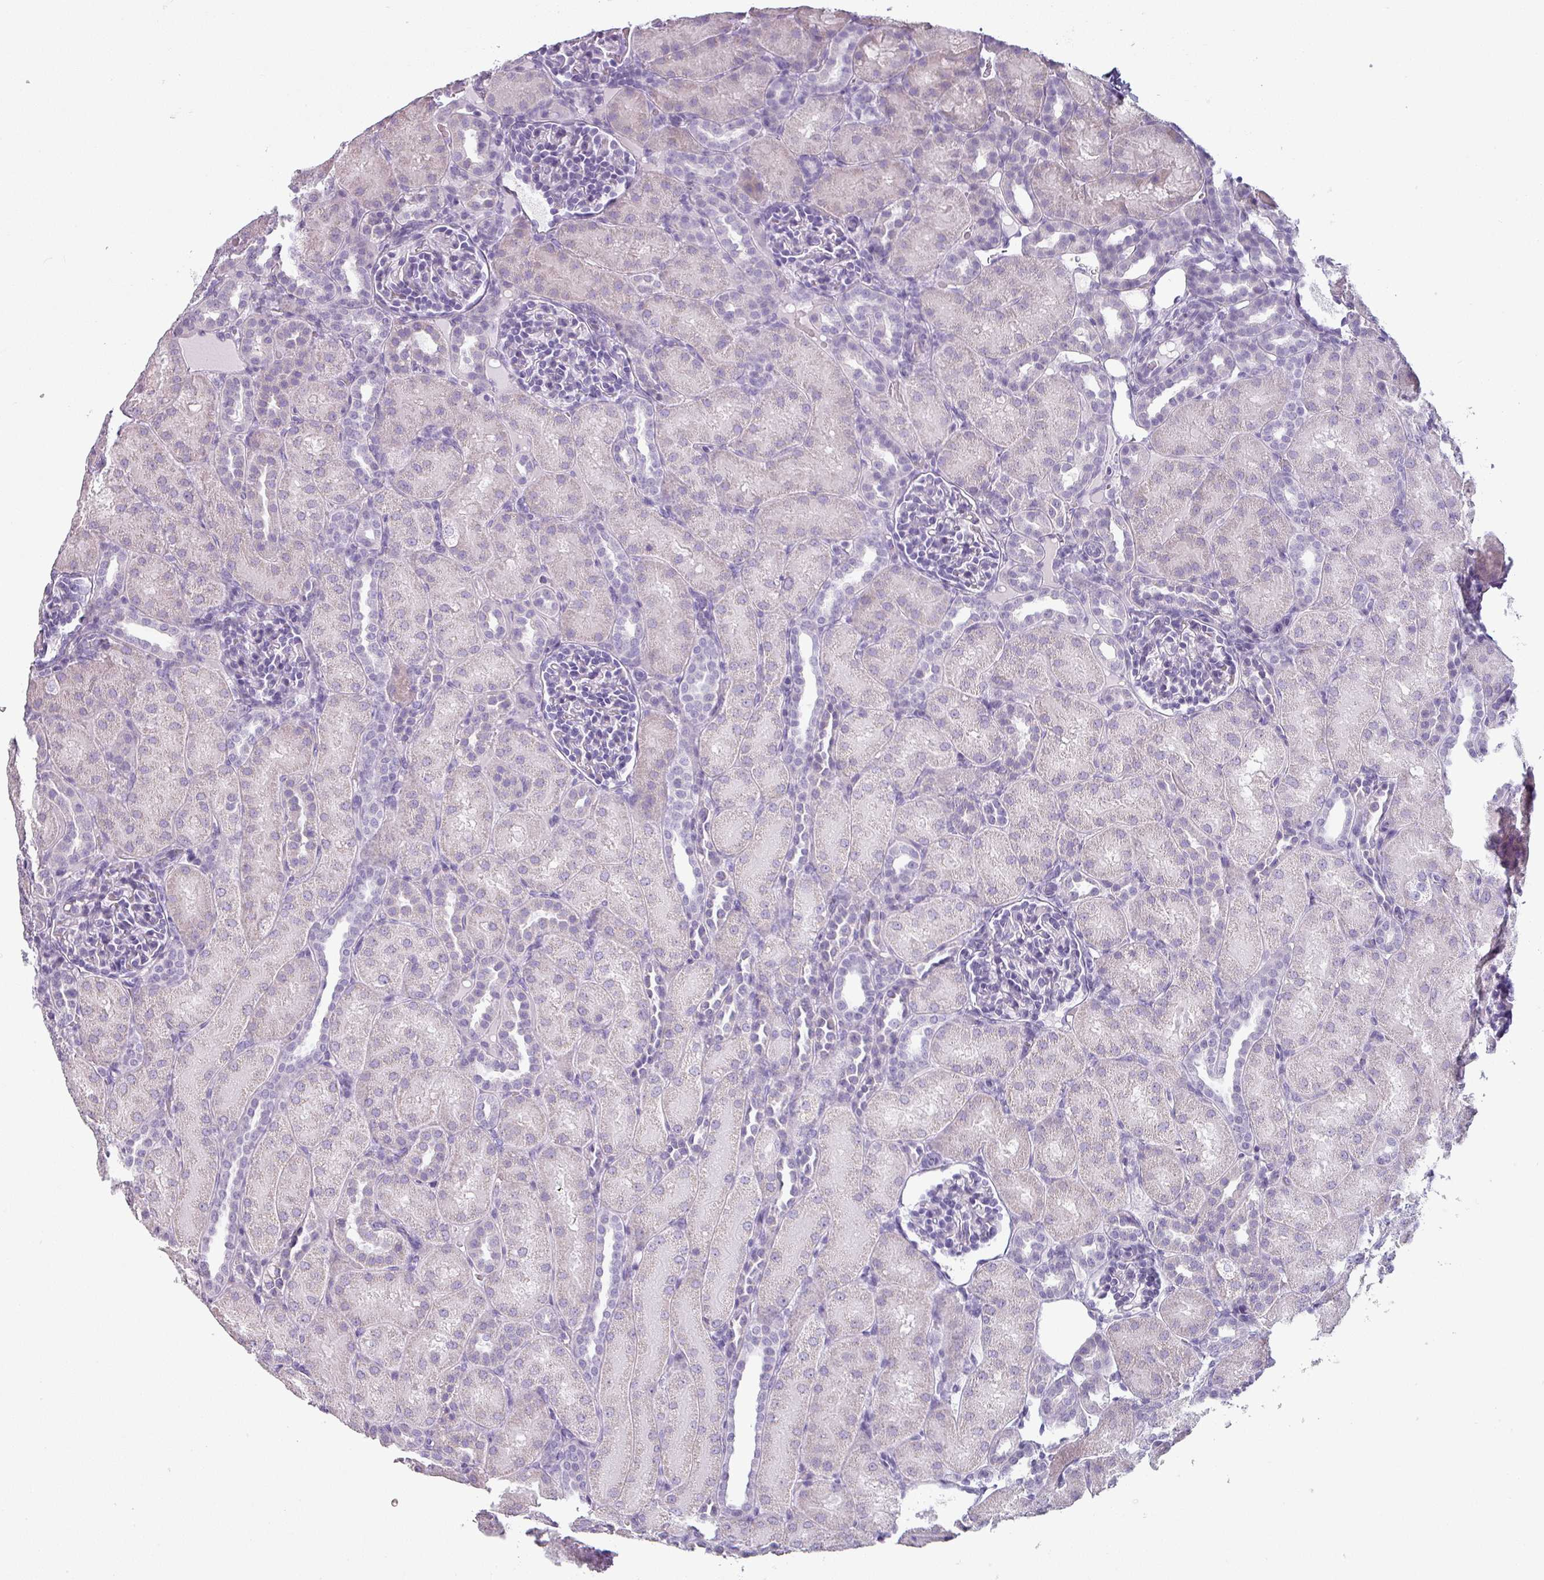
{"staining": {"intensity": "negative", "quantity": "none", "location": "none"}, "tissue": "kidney", "cell_type": "Cells in glomeruli", "image_type": "normal", "snomed": [{"axis": "morphology", "description": "Normal tissue, NOS"}, {"axis": "topography", "description": "Kidney"}], "caption": "Immunohistochemical staining of normal kidney demonstrates no significant staining in cells in glomeruli. (Immunohistochemistry (ihc), brightfield microscopy, high magnification).", "gene": "SFTPA1", "patient": {"sex": "male", "age": 1}}